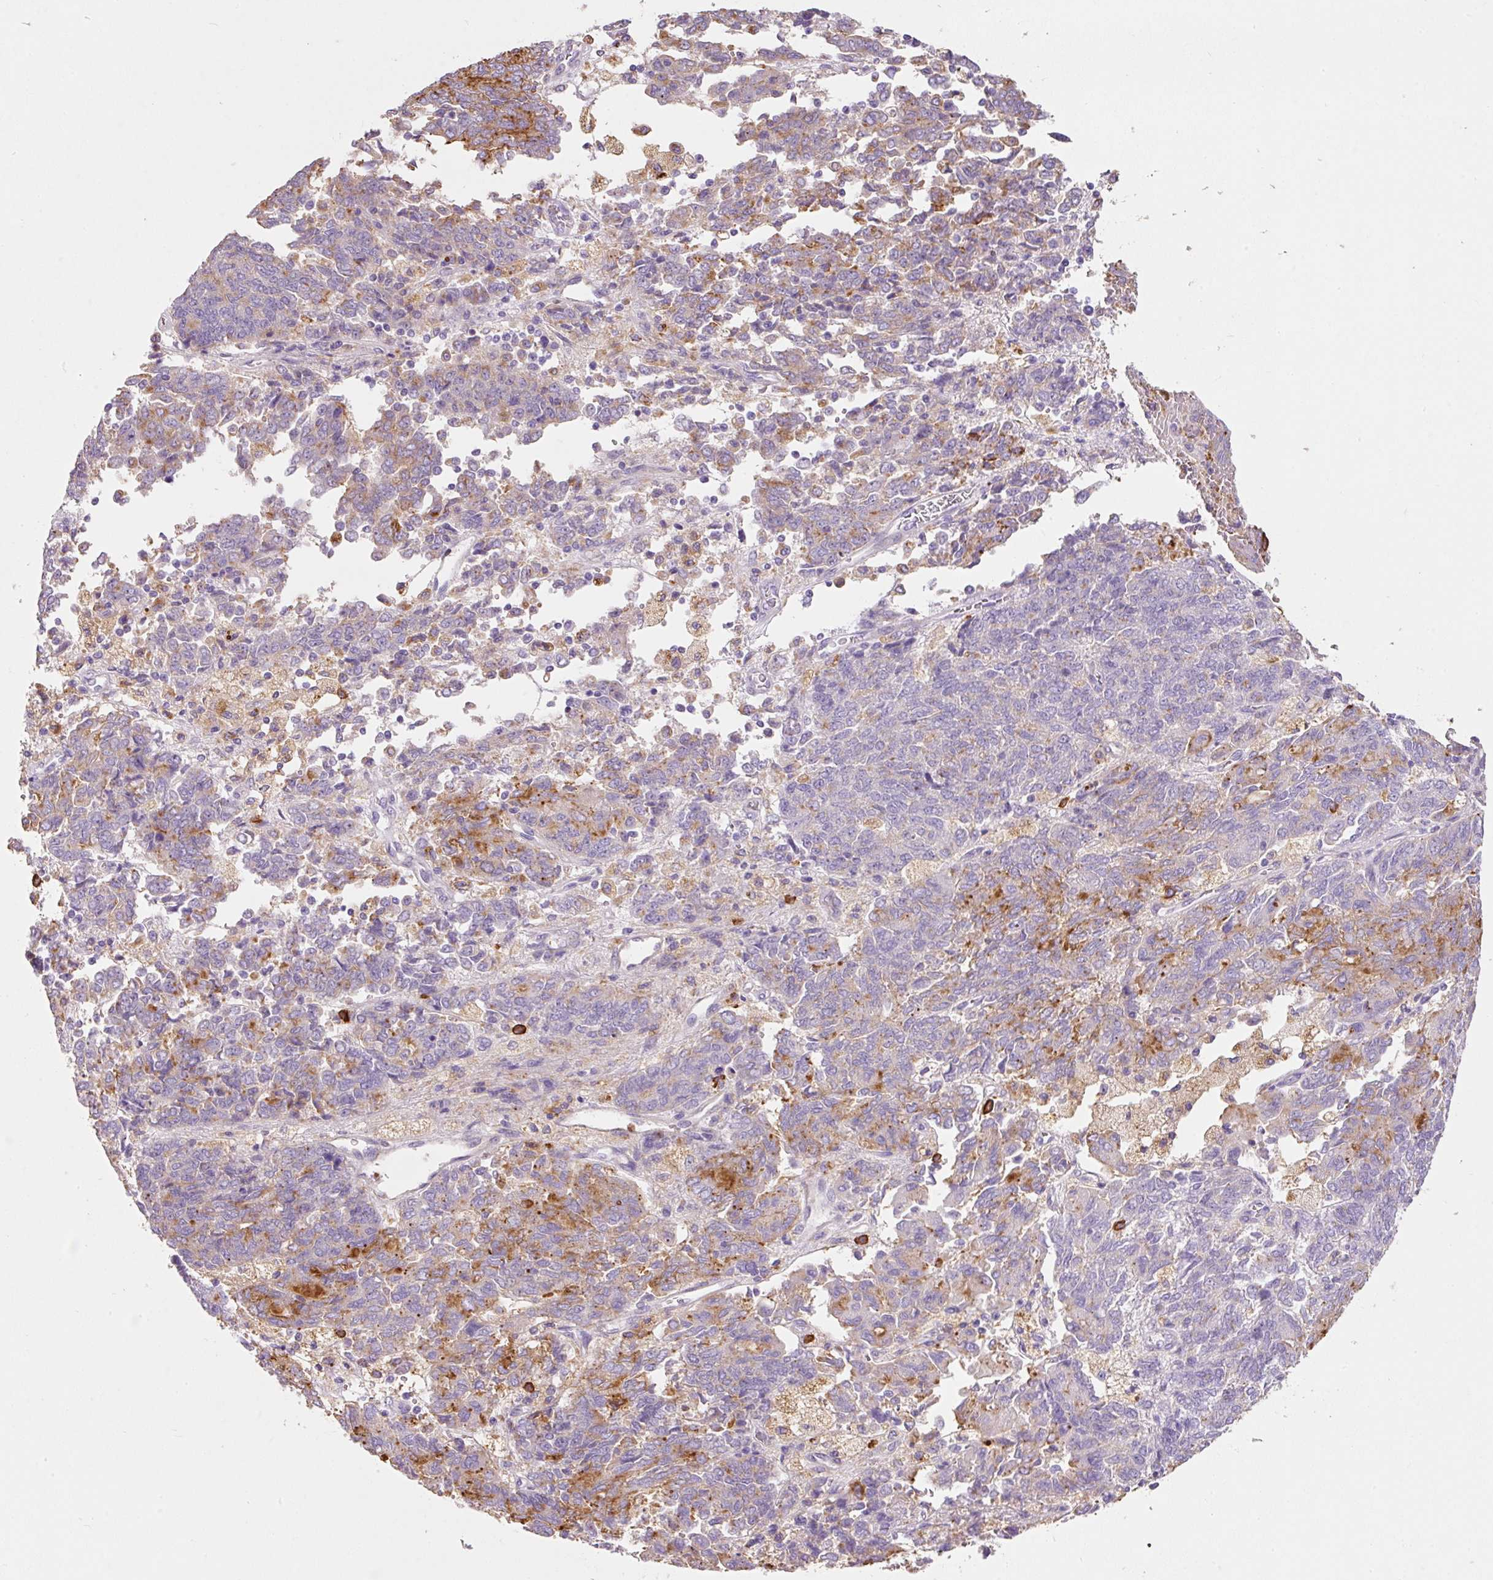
{"staining": {"intensity": "moderate", "quantity": "<25%", "location": "cytoplasmic/membranous"}, "tissue": "endometrial cancer", "cell_type": "Tumor cells", "image_type": "cancer", "snomed": [{"axis": "morphology", "description": "Adenocarcinoma, NOS"}, {"axis": "topography", "description": "Endometrium"}], "caption": "Endometrial cancer tissue exhibits moderate cytoplasmic/membranous staining in about <25% of tumor cells", "gene": "TMC8", "patient": {"sex": "female", "age": 80}}